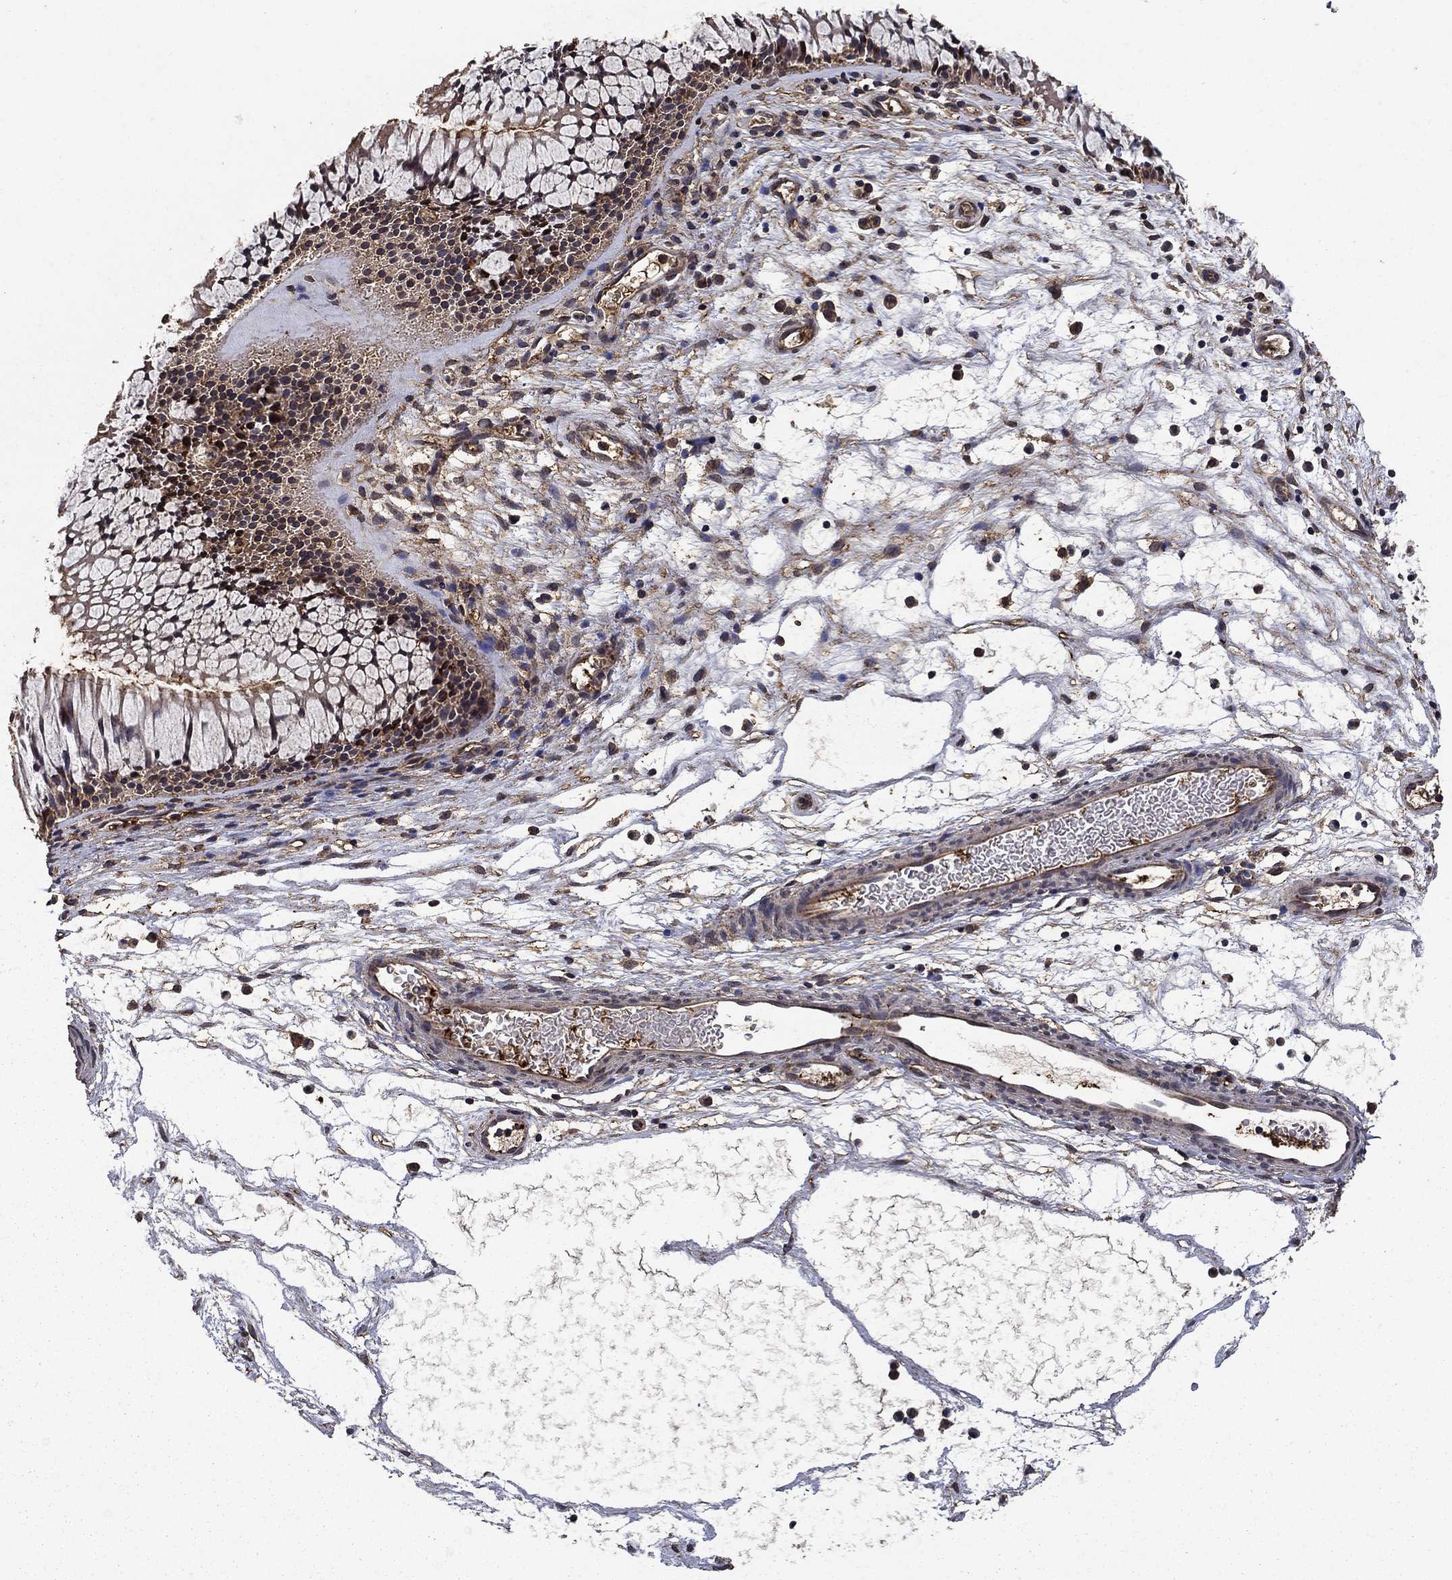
{"staining": {"intensity": "moderate", "quantity": "<25%", "location": "cytoplasmic/membranous"}, "tissue": "nasopharynx", "cell_type": "Respiratory epithelial cells", "image_type": "normal", "snomed": [{"axis": "morphology", "description": "Normal tissue, NOS"}, {"axis": "topography", "description": "Nasopharynx"}], "caption": "Brown immunohistochemical staining in normal human nasopharynx shows moderate cytoplasmic/membranous positivity in approximately <25% of respiratory epithelial cells.", "gene": "IFRD1", "patient": {"sex": "male", "age": 51}}